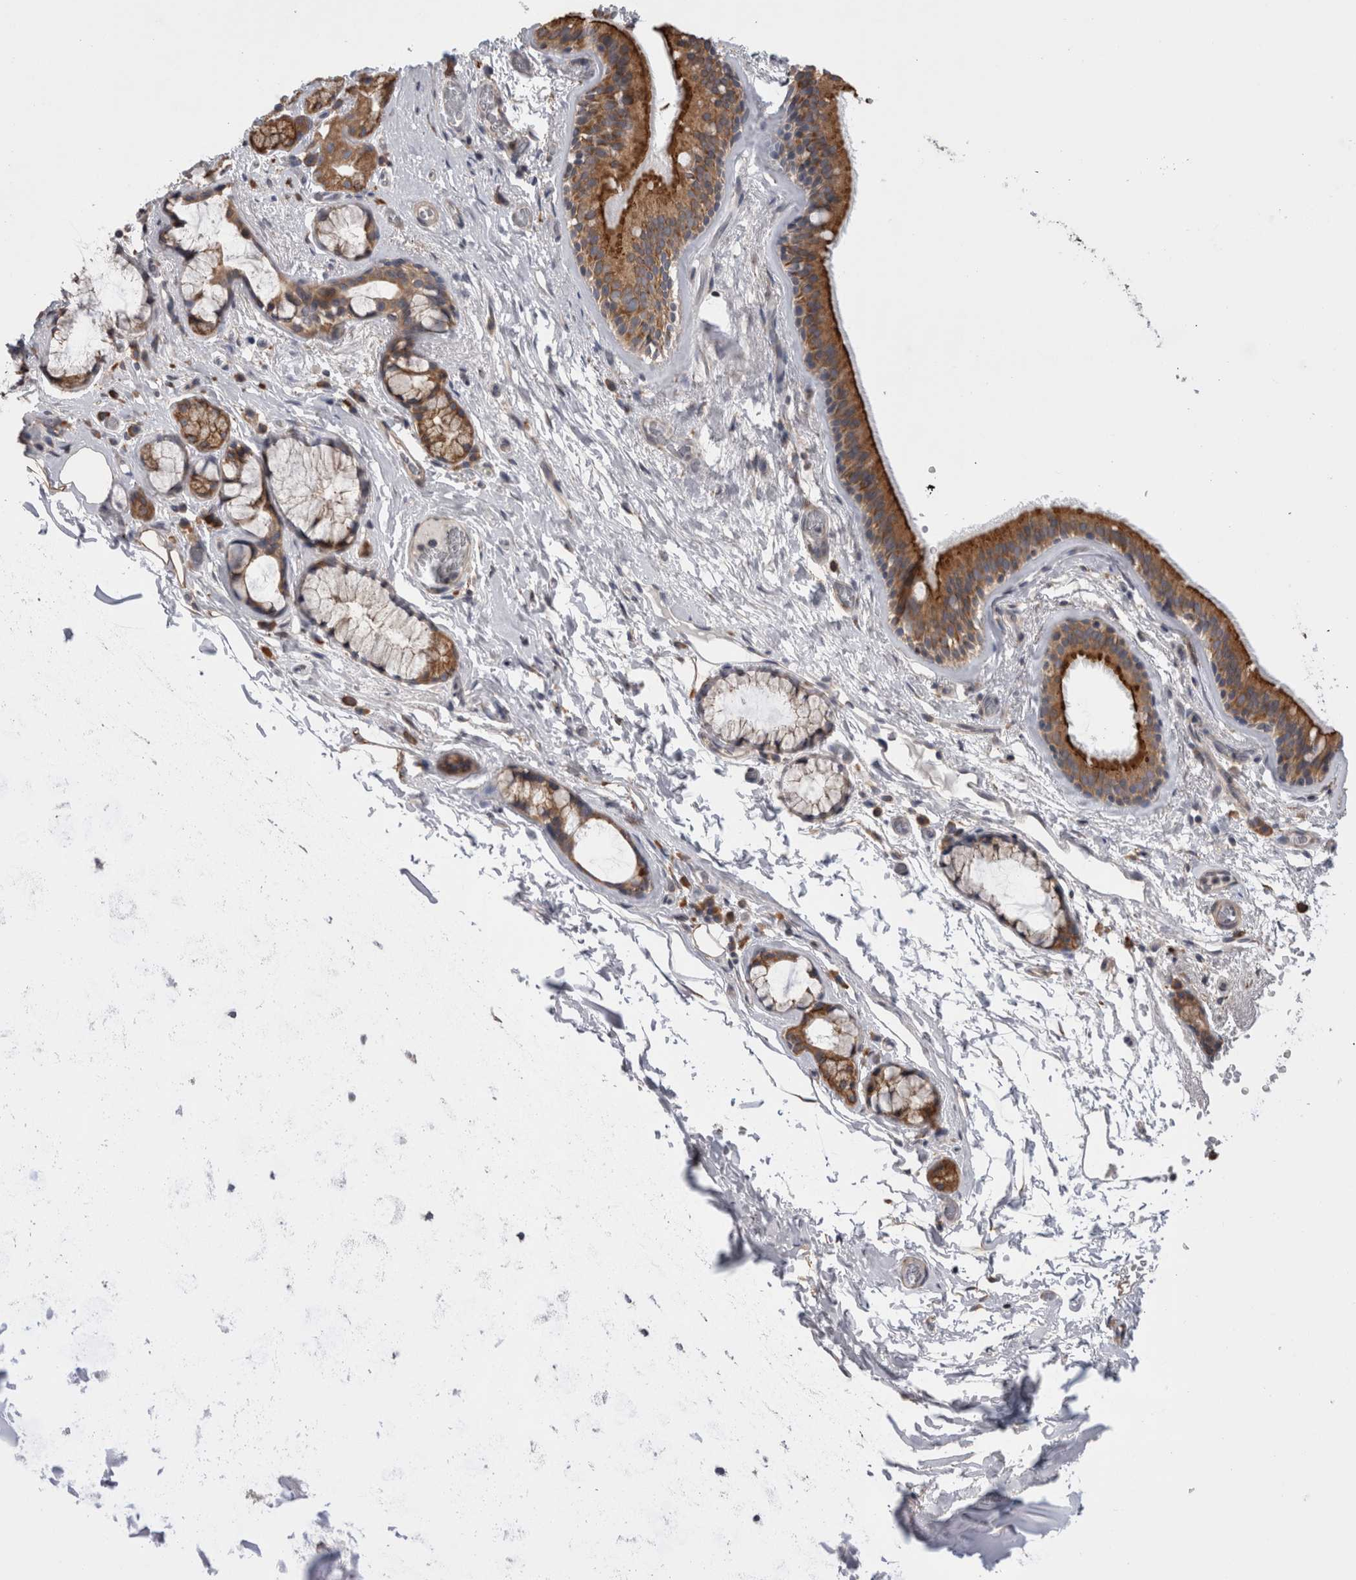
{"staining": {"intensity": "strong", "quantity": ">75%", "location": "cytoplasmic/membranous"}, "tissue": "bronchus", "cell_type": "Respiratory epithelial cells", "image_type": "normal", "snomed": [{"axis": "morphology", "description": "Normal tissue, NOS"}, {"axis": "topography", "description": "Cartilage tissue"}], "caption": "Protein expression by immunohistochemistry shows strong cytoplasmic/membranous expression in about >75% of respiratory epithelial cells in unremarkable bronchus.", "gene": "SMAP2", "patient": {"sex": "female", "age": 63}}